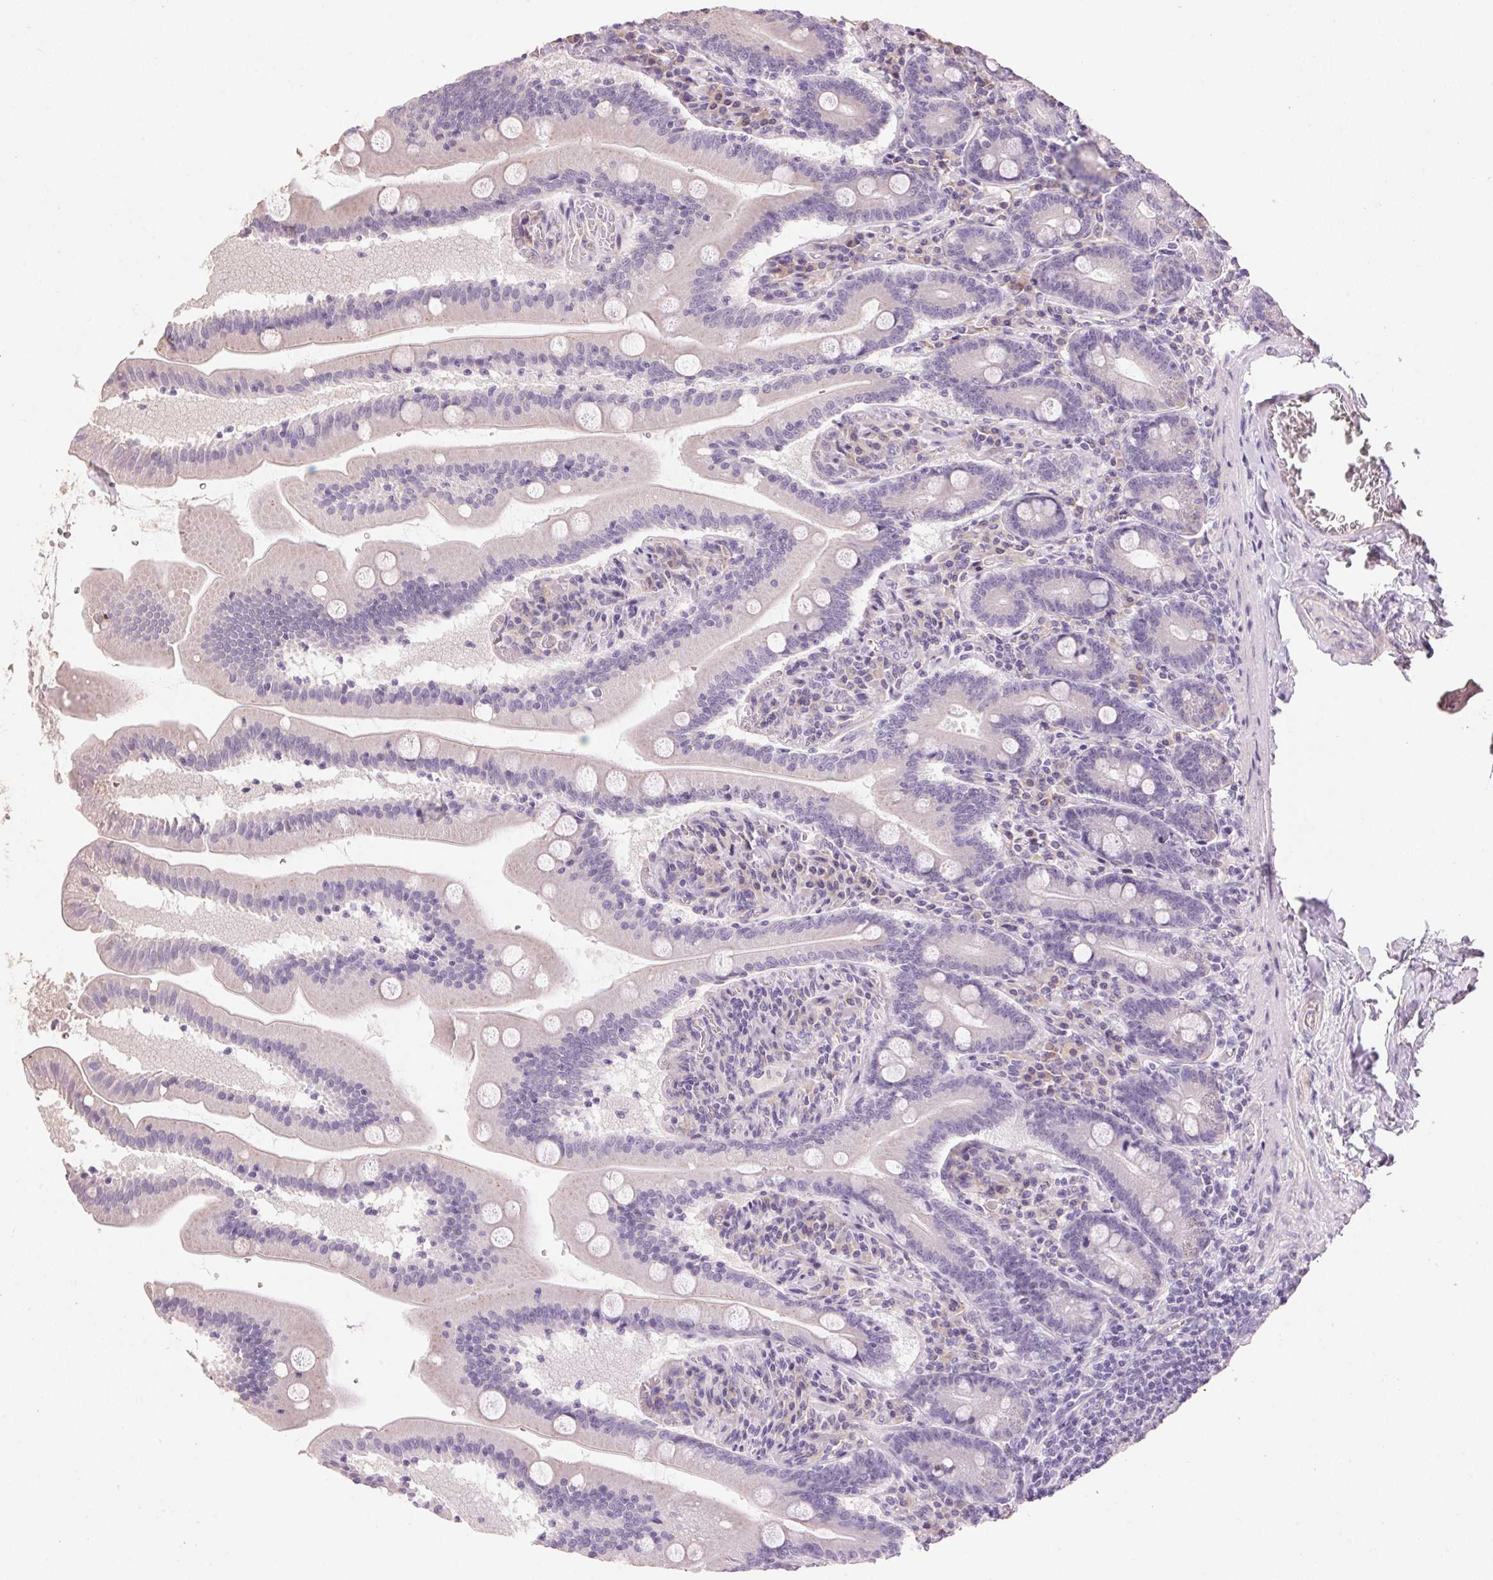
{"staining": {"intensity": "negative", "quantity": "none", "location": "none"}, "tissue": "small intestine", "cell_type": "Glandular cells", "image_type": "normal", "snomed": [{"axis": "morphology", "description": "Normal tissue, NOS"}, {"axis": "topography", "description": "Small intestine"}], "caption": "The image exhibits no staining of glandular cells in unremarkable small intestine. Nuclei are stained in blue.", "gene": "LYZL6", "patient": {"sex": "male", "age": 37}}